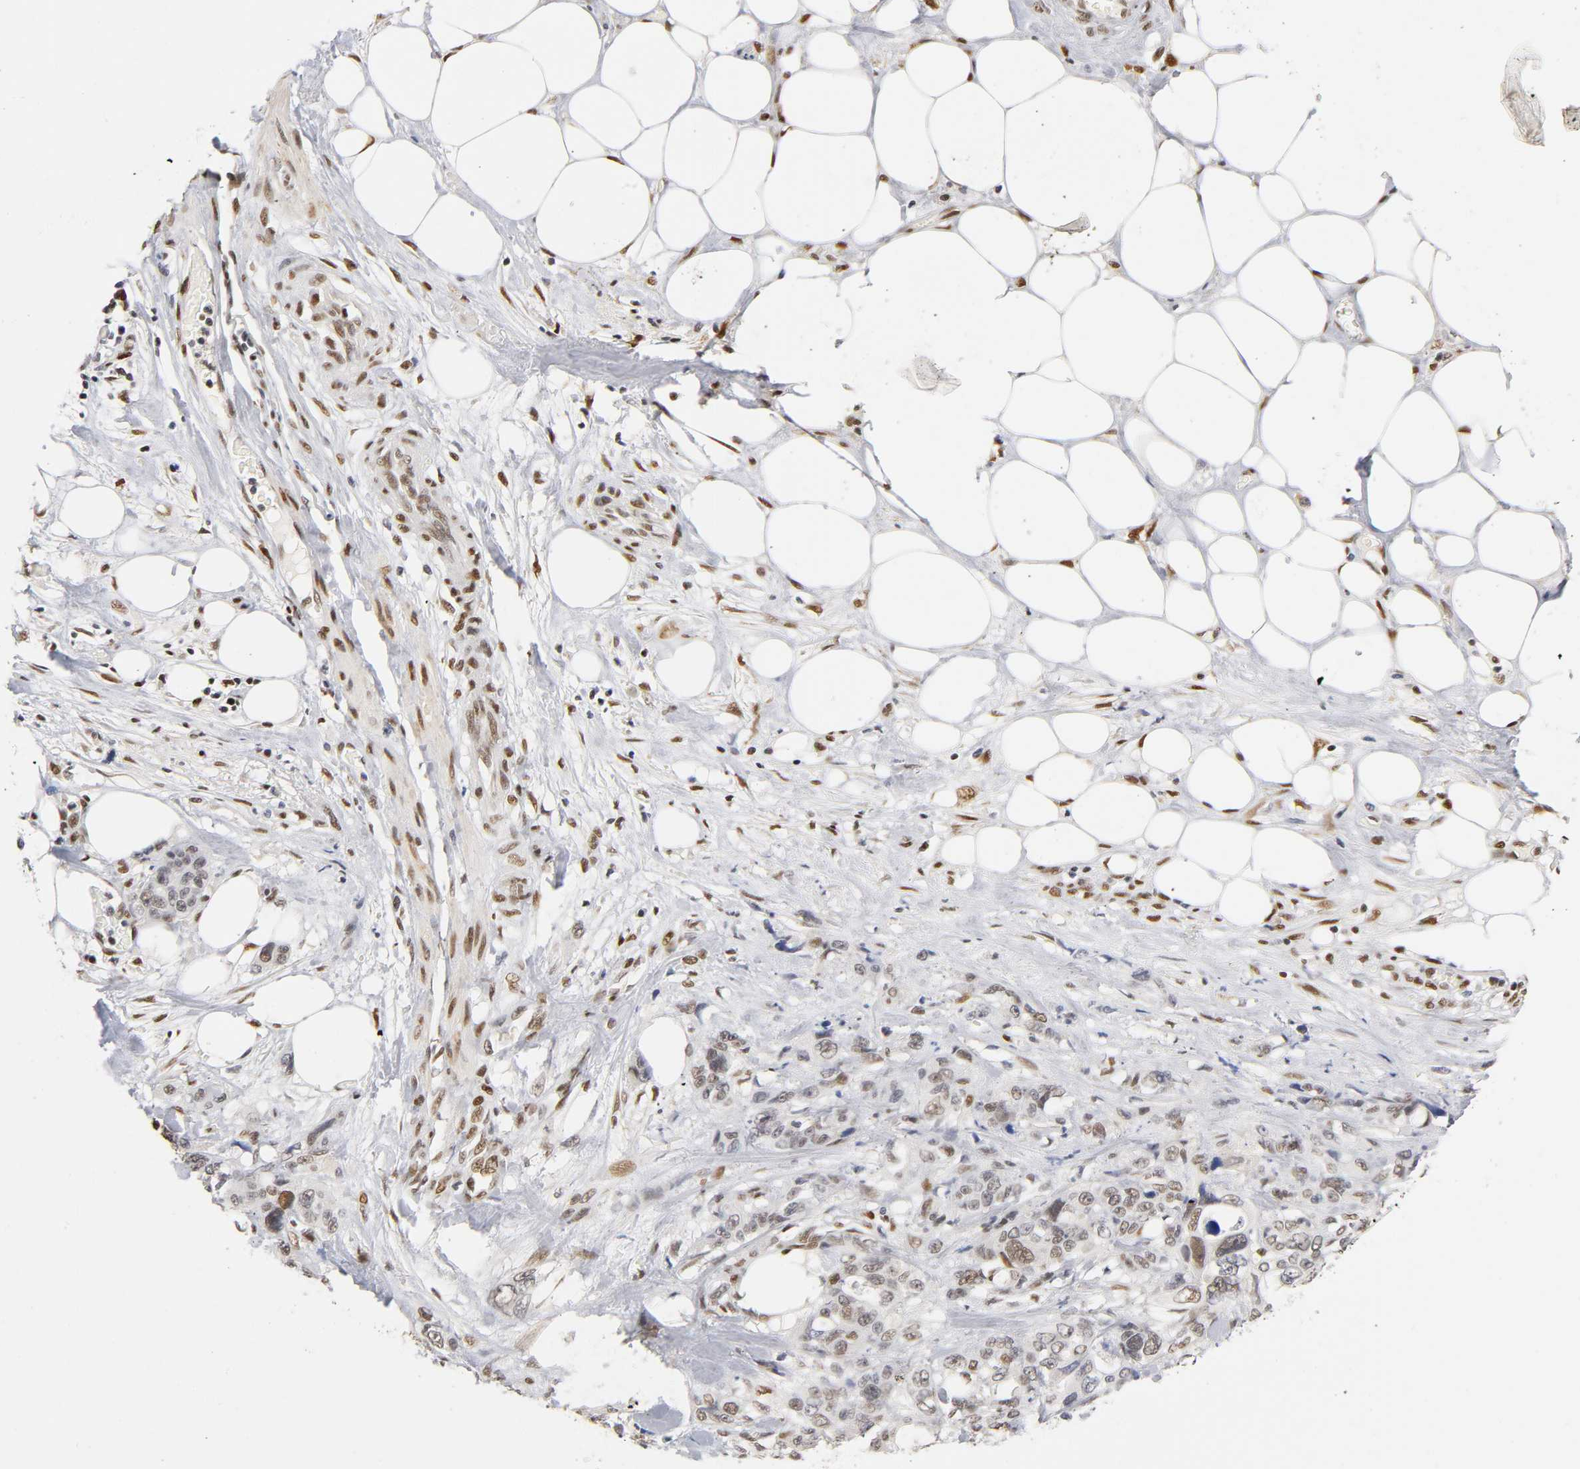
{"staining": {"intensity": "weak", "quantity": "25%-75%", "location": "nuclear"}, "tissue": "pancreatic cancer", "cell_type": "Tumor cells", "image_type": "cancer", "snomed": [{"axis": "morphology", "description": "Adenocarcinoma, NOS"}, {"axis": "topography", "description": "Pancreas"}], "caption": "Pancreatic cancer was stained to show a protein in brown. There is low levels of weak nuclear positivity in approximately 25%-75% of tumor cells. The protein of interest is stained brown, and the nuclei are stained in blue (DAB (3,3'-diaminobenzidine) IHC with brightfield microscopy, high magnification).", "gene": "NR3C1", "patient": {"sex": "male", "age": 46}}